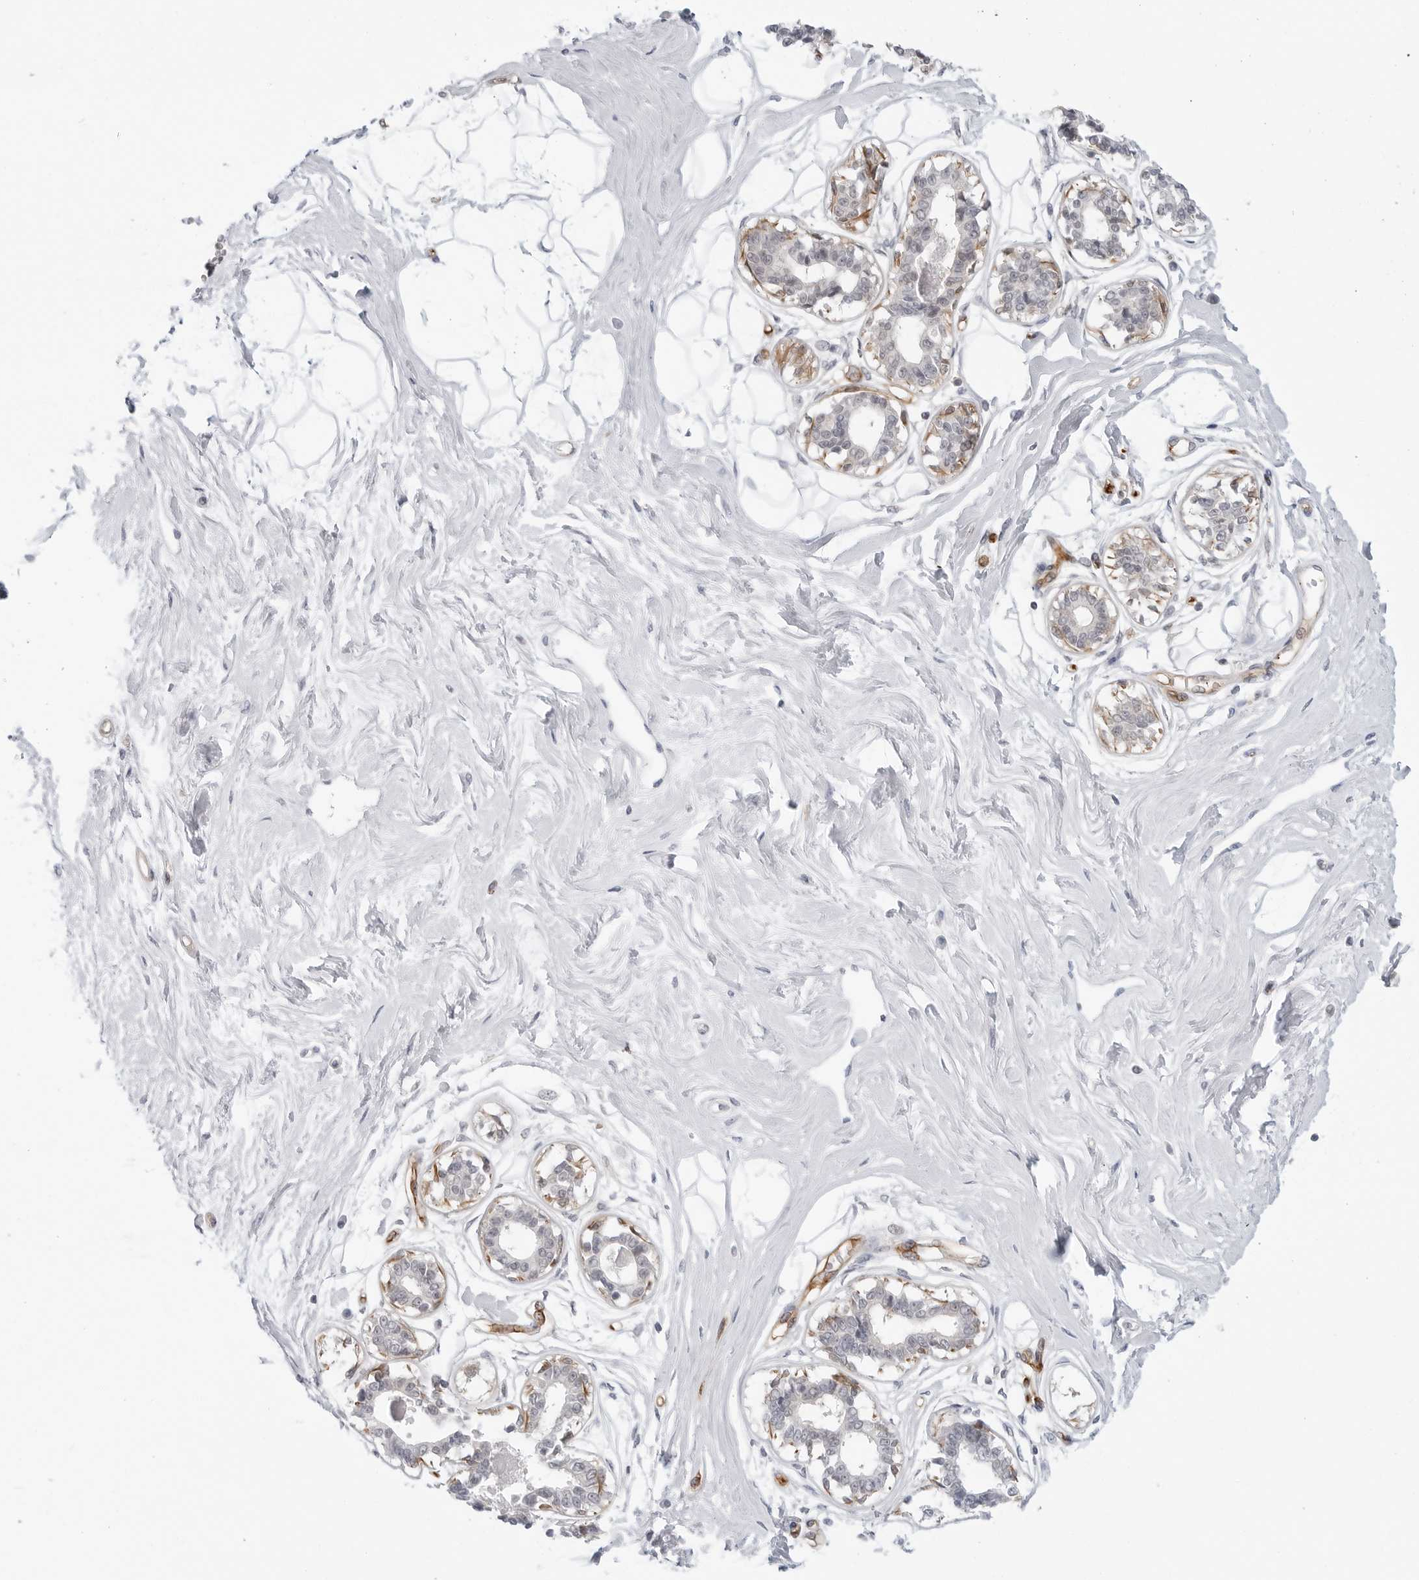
{"staining": {"intensity": "negative", "quantity": "none", "location": "none"}, "tissue": "breast", "cell_type": "Adipocytes", "image_type": "normal", "snomed": [{"axis": "morphology", "description": "Normal tissue, NOS"}, {"axis": "topography", "description": "Breast"}], "caption": "Immunohistochemistry (IHC) of benign human breast demonstrates no positivity in adipocytes. Brightfield microscopy of immunohistochemistry stained with DAB (brown) and hematoxylin (blue), captured at high magnification.", "gene": "STXBP3", "patient": {"sex": "female", "age": 45}}